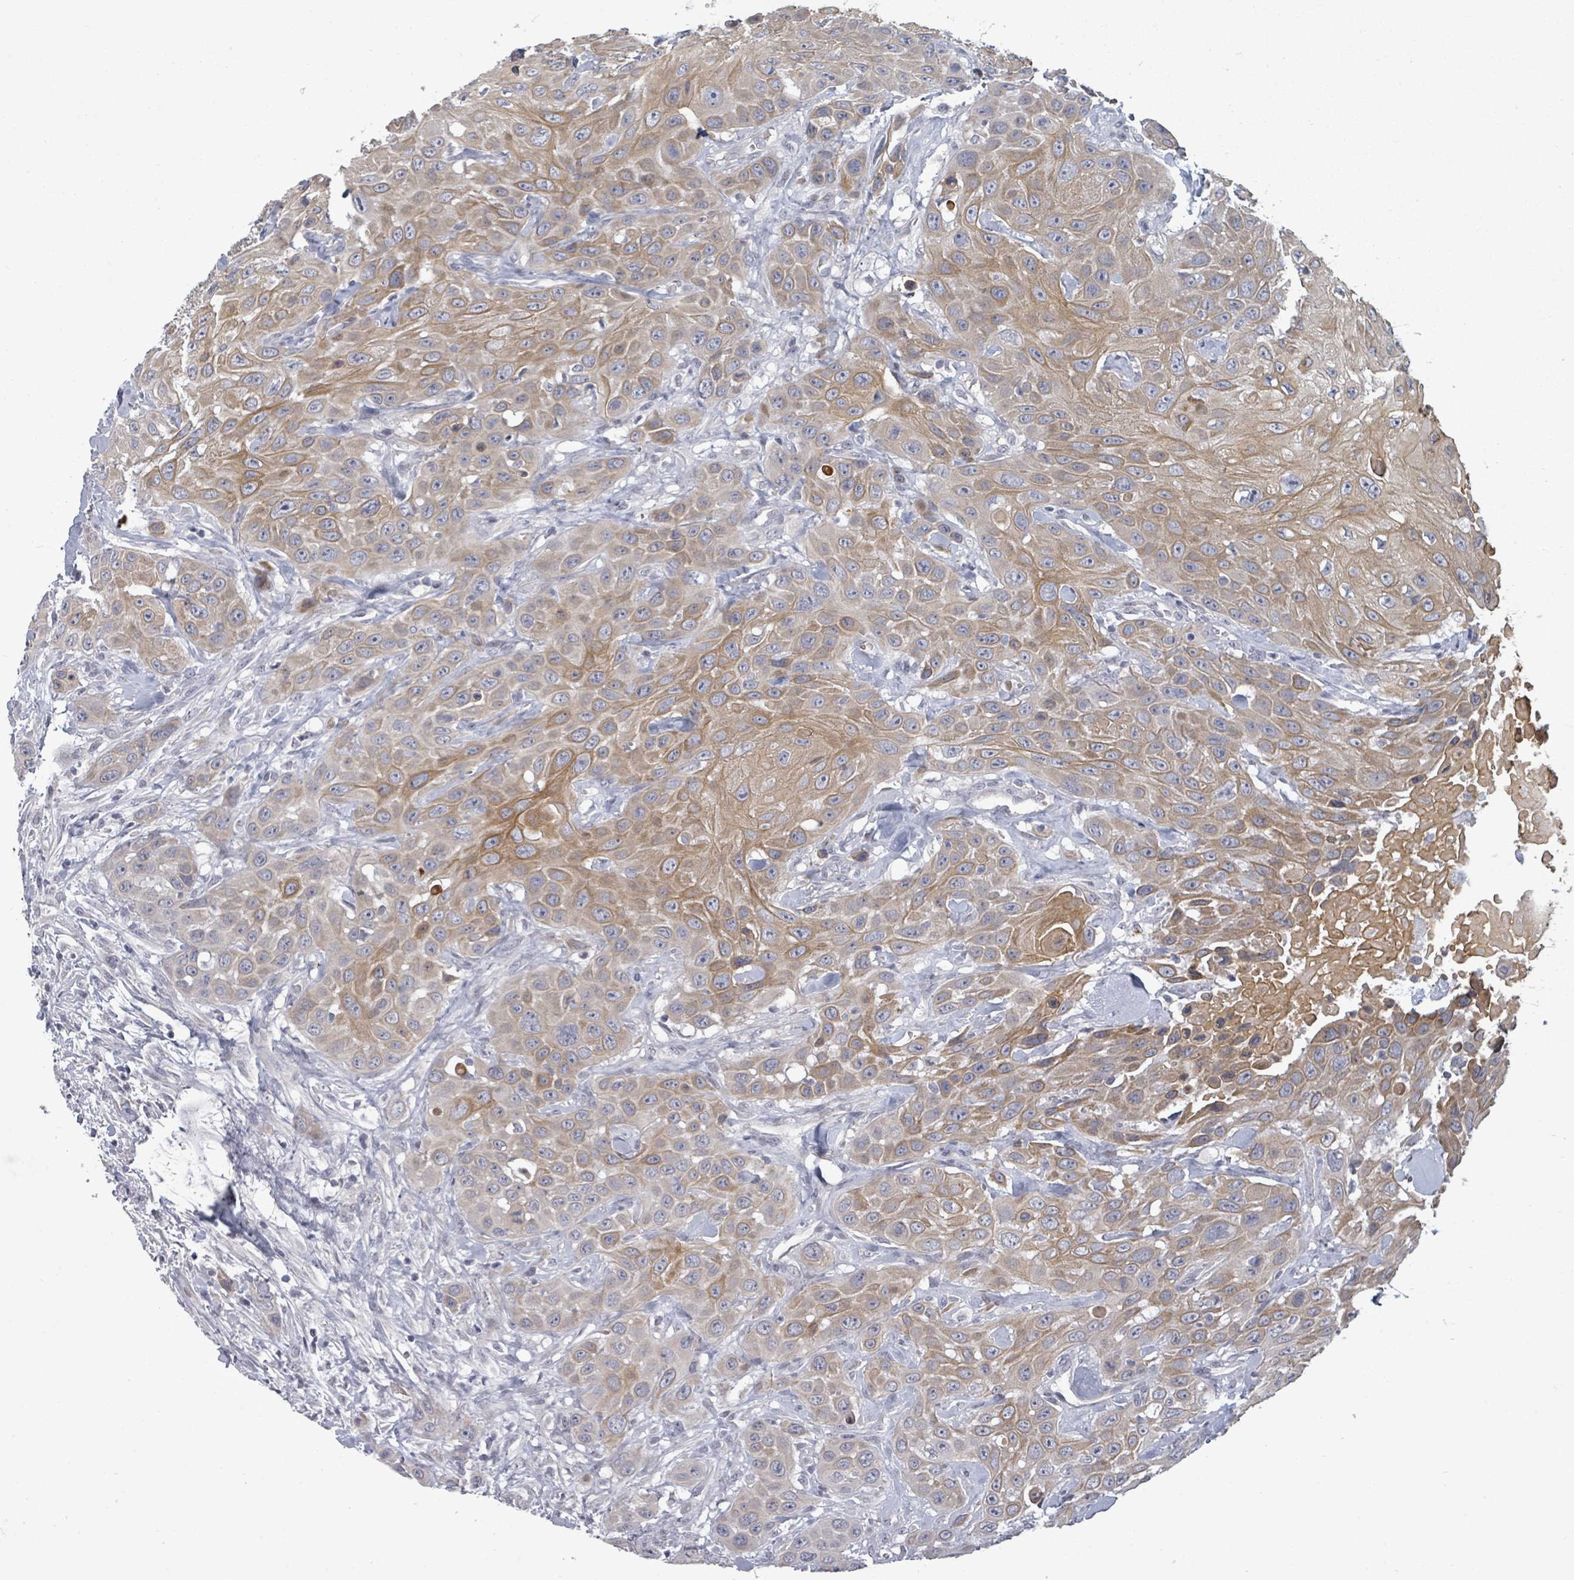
{"staining": {"intensity": "moderate", "quantity": ">75%", "location": "cytoplasmic/membranous"}, "tissue": "head and neck cancer", "cell_type": "Tumor cells", "image_type": "cancer", "snomed": [{"axis": "morphology", "description": "Squamous cell carcinoma, NOS"}, {"axis": "topography", "description": "Head-Neck"}], "caption": "Moderate cytoplasmic/membranous positivity is identified in about >75% of tumor cells in head and neck squamous cell carcinoma. (DAB = brown stain, brightfield microscopy at high magnification).", "gene": "PTPN20", "patient": {"sex": "male", "age": 81}}